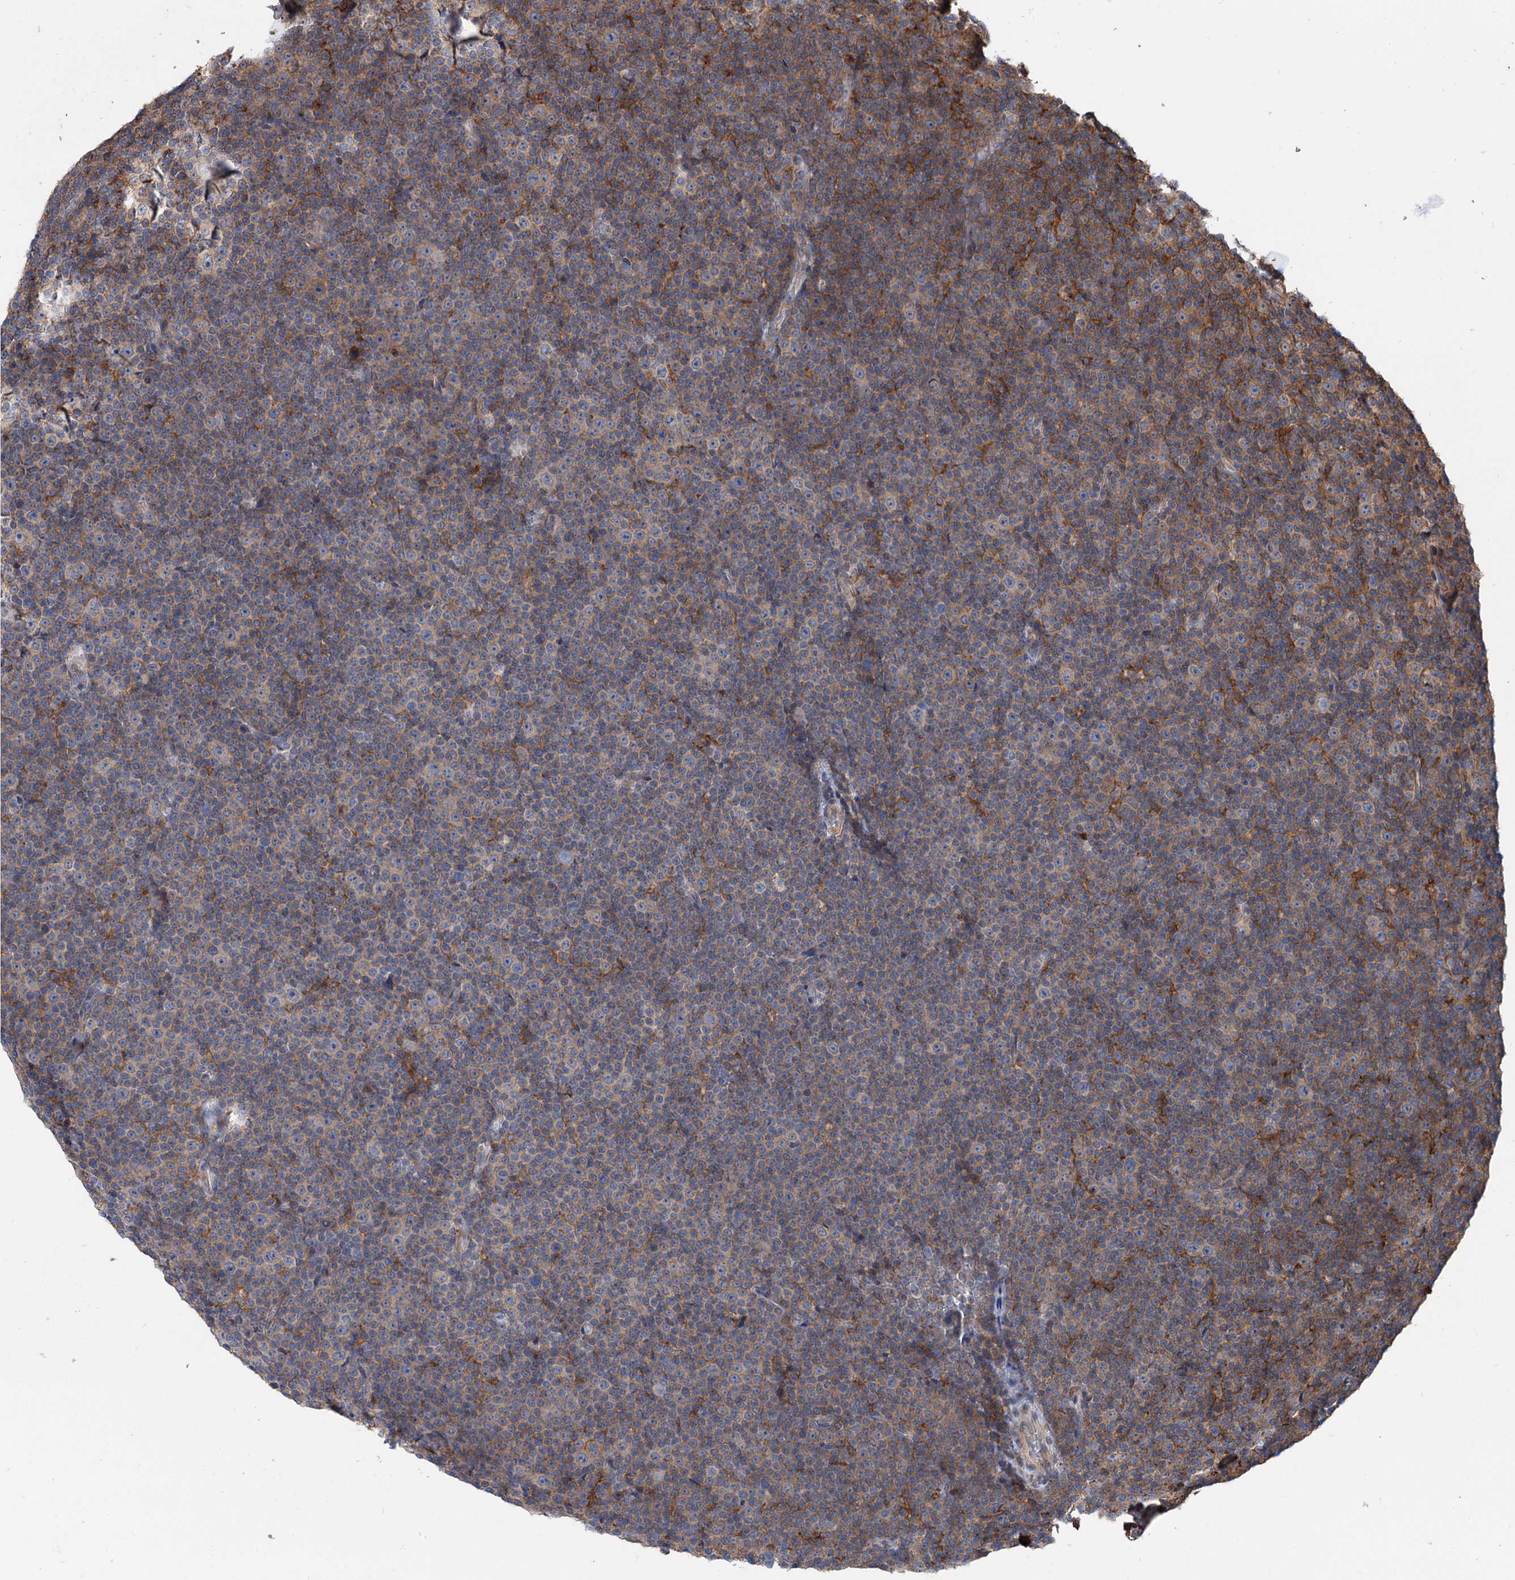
{"staining": {"intensity": "weak", "quantity": "<25%", "location": "cytoplasmic/membranous"}, "tissue": "lymphoma", "cell_type": "Tumor cells", "image_type": "cancer", "snomed": [{"axis": "morphology", "description": "Malignant lymphoma, non-Hodgkin's type, Low grade"}, {"axis": "topography", "description": "Lymph node"}], "caption": "This is an IHC histopathology image of lymphoma. There is no staining in tumor cells.", "gene": "RNF111", "patient": {"sex": "female", "age": 67}}